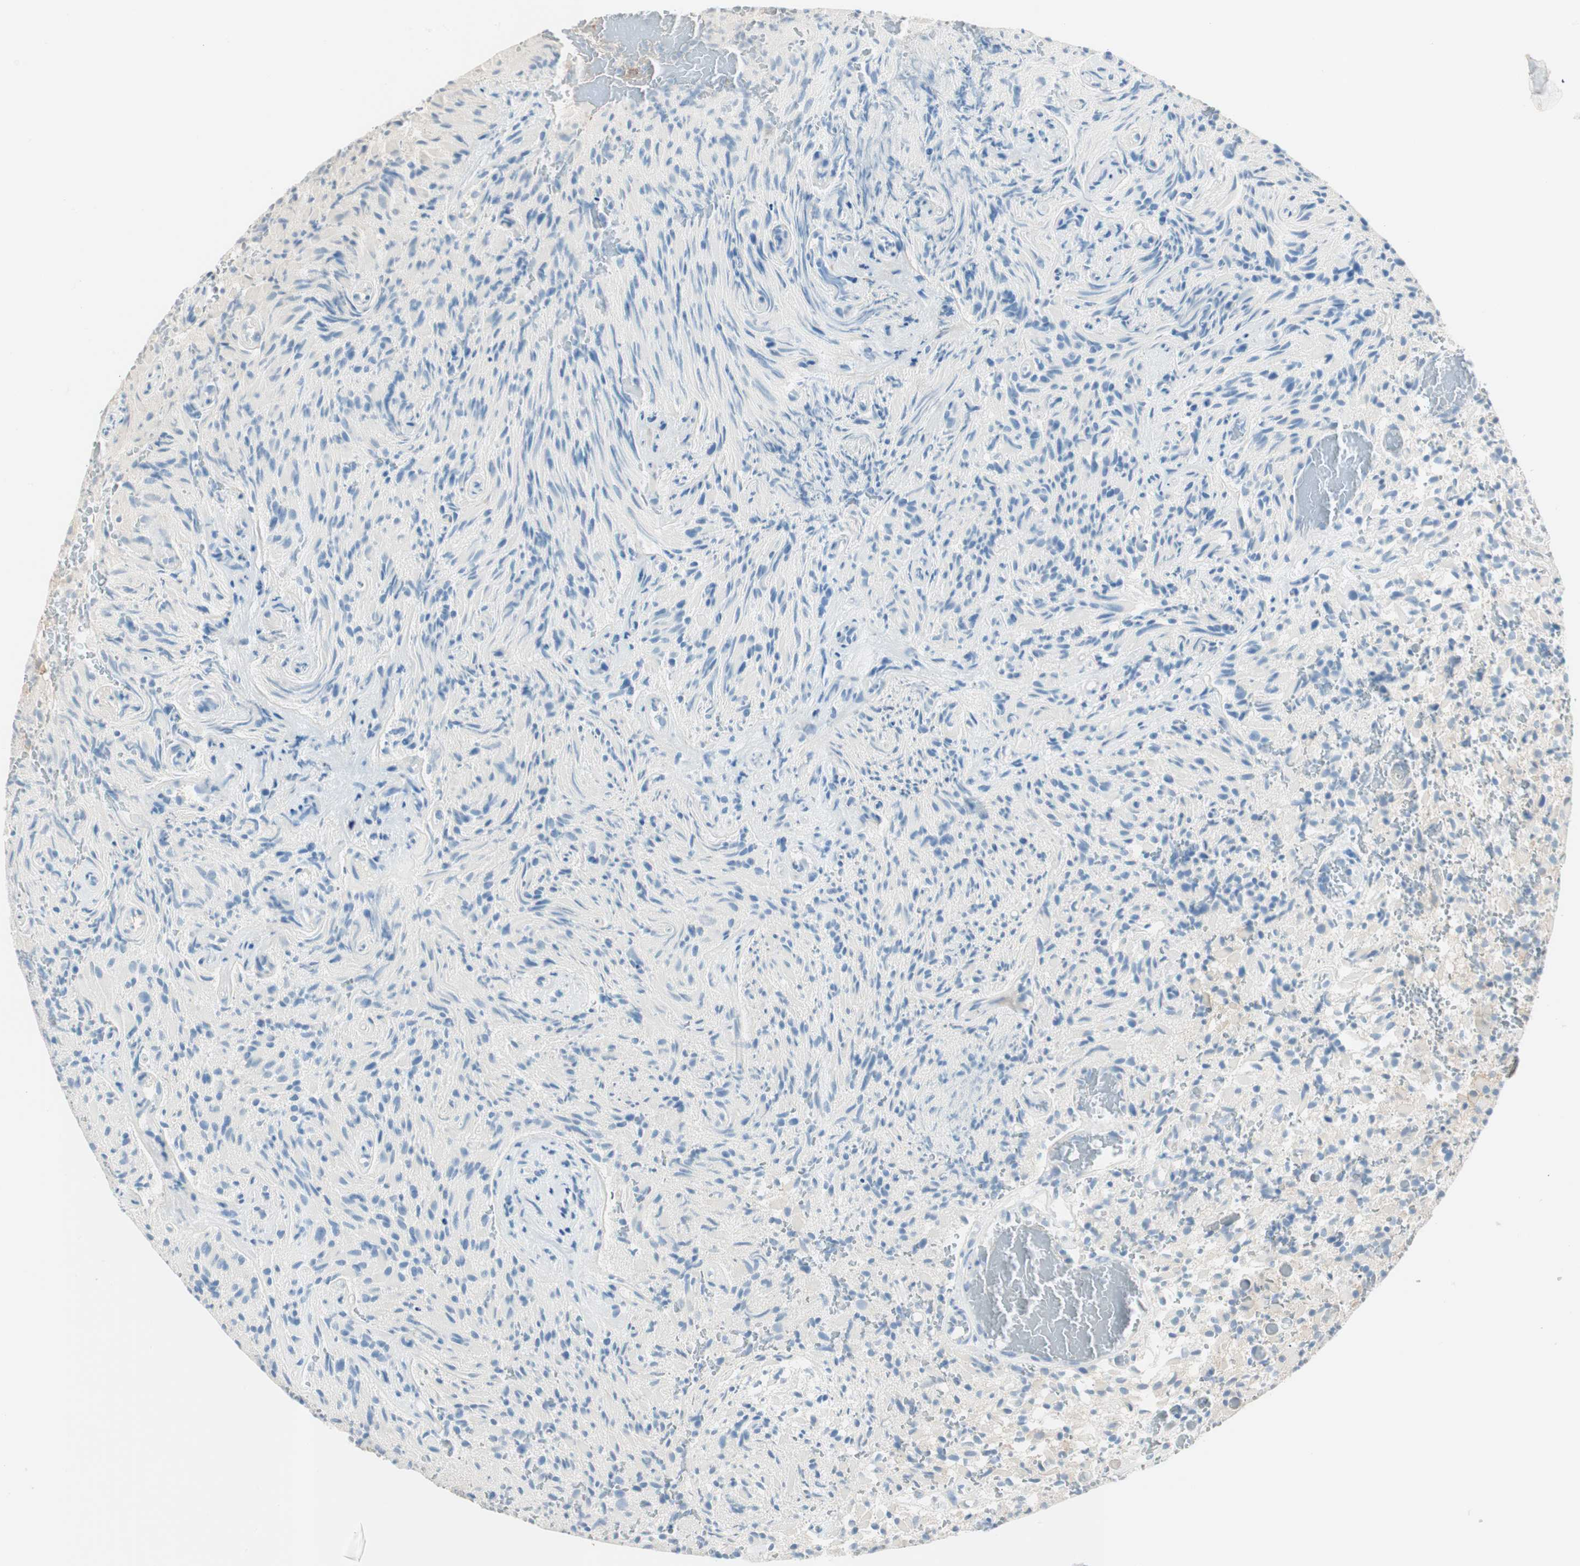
{"staining": {"intensity": "negative", "quantity": "none", "location": "none"}, "tissue": "glioma", "cell_type": "Tumor cells", "image_type": "cancer", "snomed": [{"axis": "morphology", "description": "Glioma, malignant, High grade"}, {"axis": "topography", "description": "Brain"}], "caption": "Glioma was stained to show a protein in brown. There is no significant positivity in tumor cells. (DAB (3,3'-diaminobenzidine) immunohistochemistry (IHC), high magnification).", "gene": "CDK3", "patient": {"sex": "male", "age": 71}}